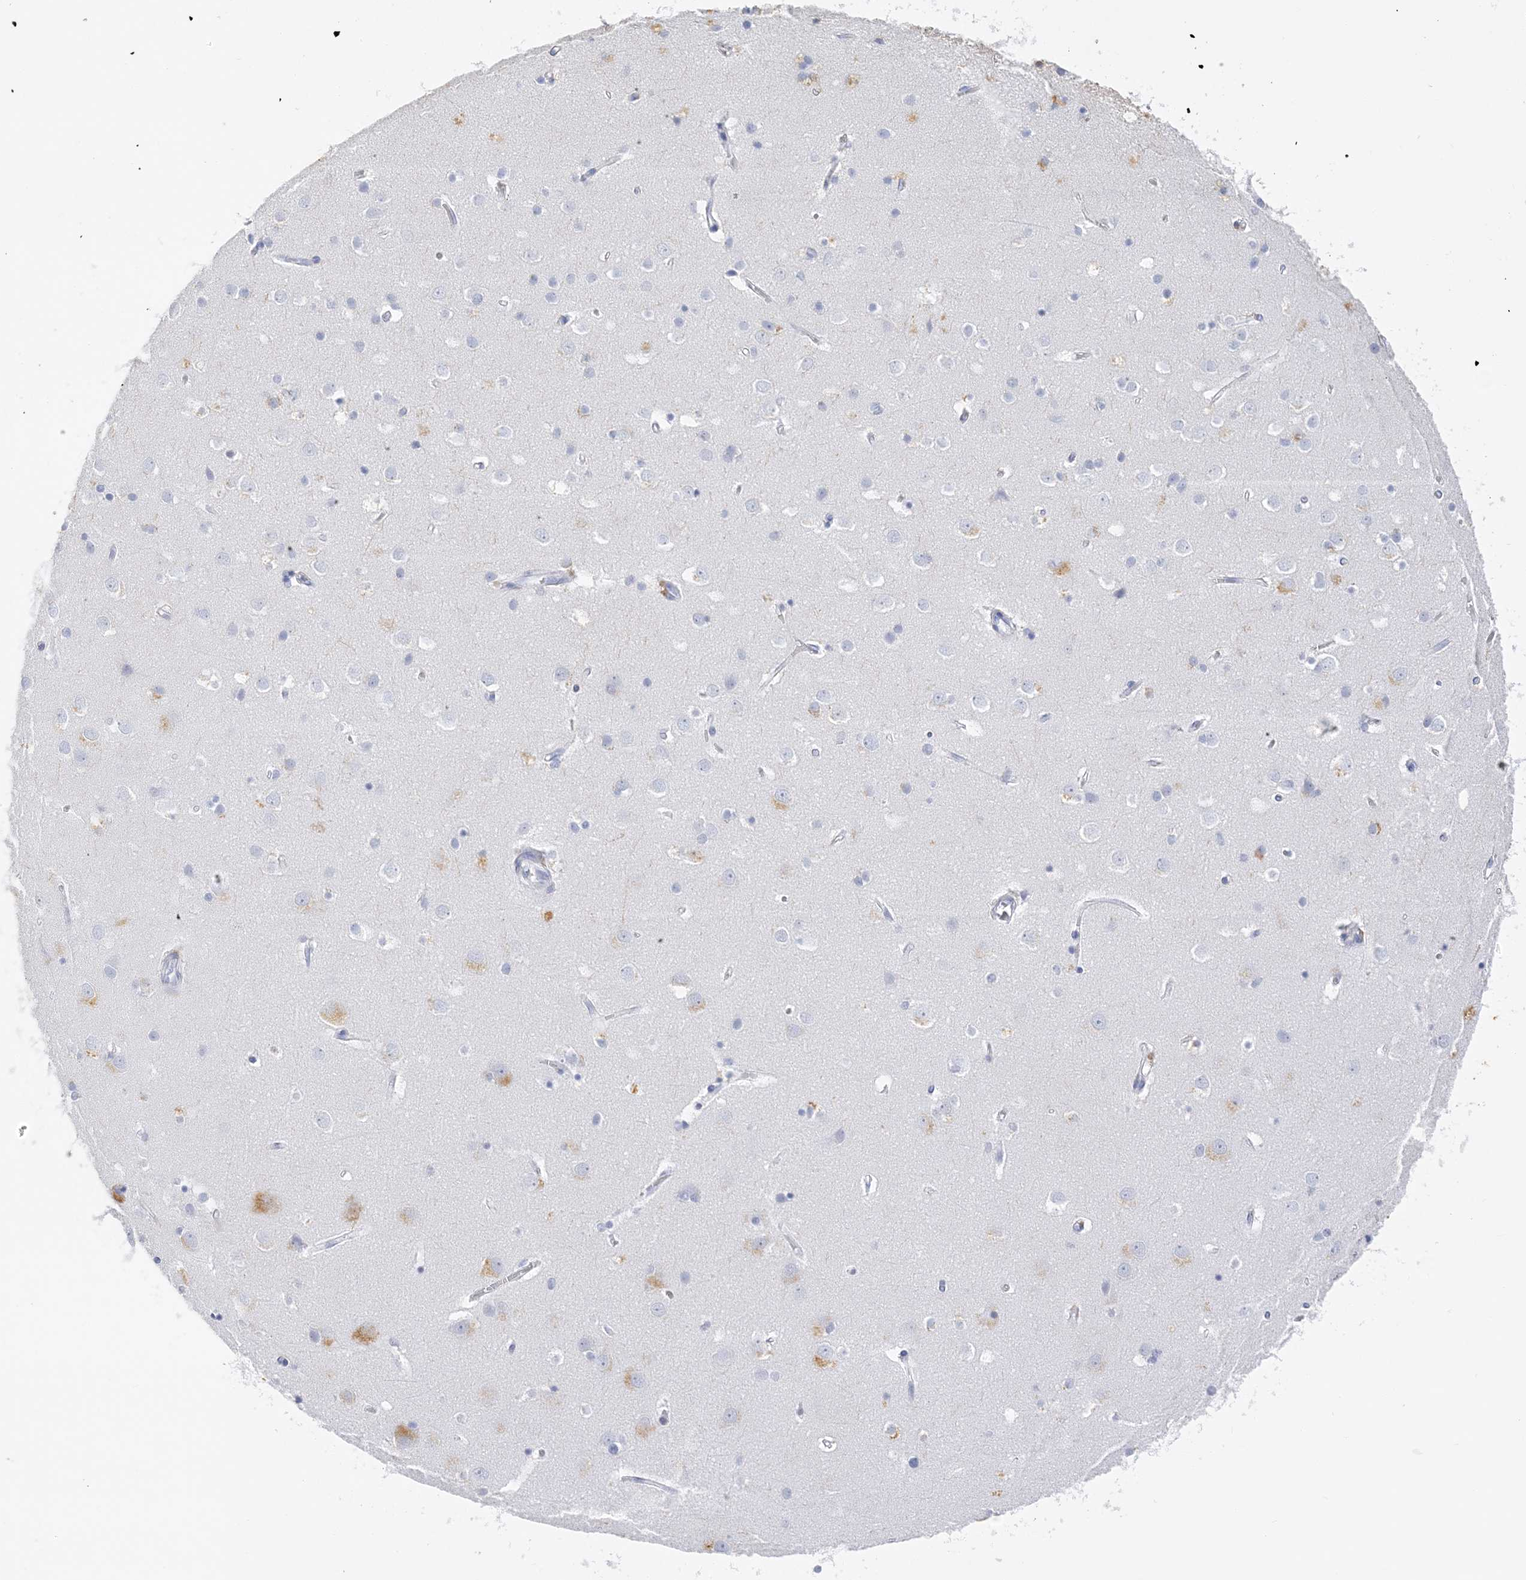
{"staining": {"intensity": "negative", "quantity": "none", "location": "none"}, "tissue": "cerebral cortex", "cell_type": "Endothelial cells", "image_type": "normal", "snomed": [{"axis": "morphology", "description": "Normal tissue, NOS"}, {"axis": "topography", "description": "Cerebral cortex"}], "caption": "The micrograph demonstrates no staining of endothelial cells in unremarkable cerebral cortex.", "gene": "SH3YL1", "patient": {"sex": "male", "age": 54}}